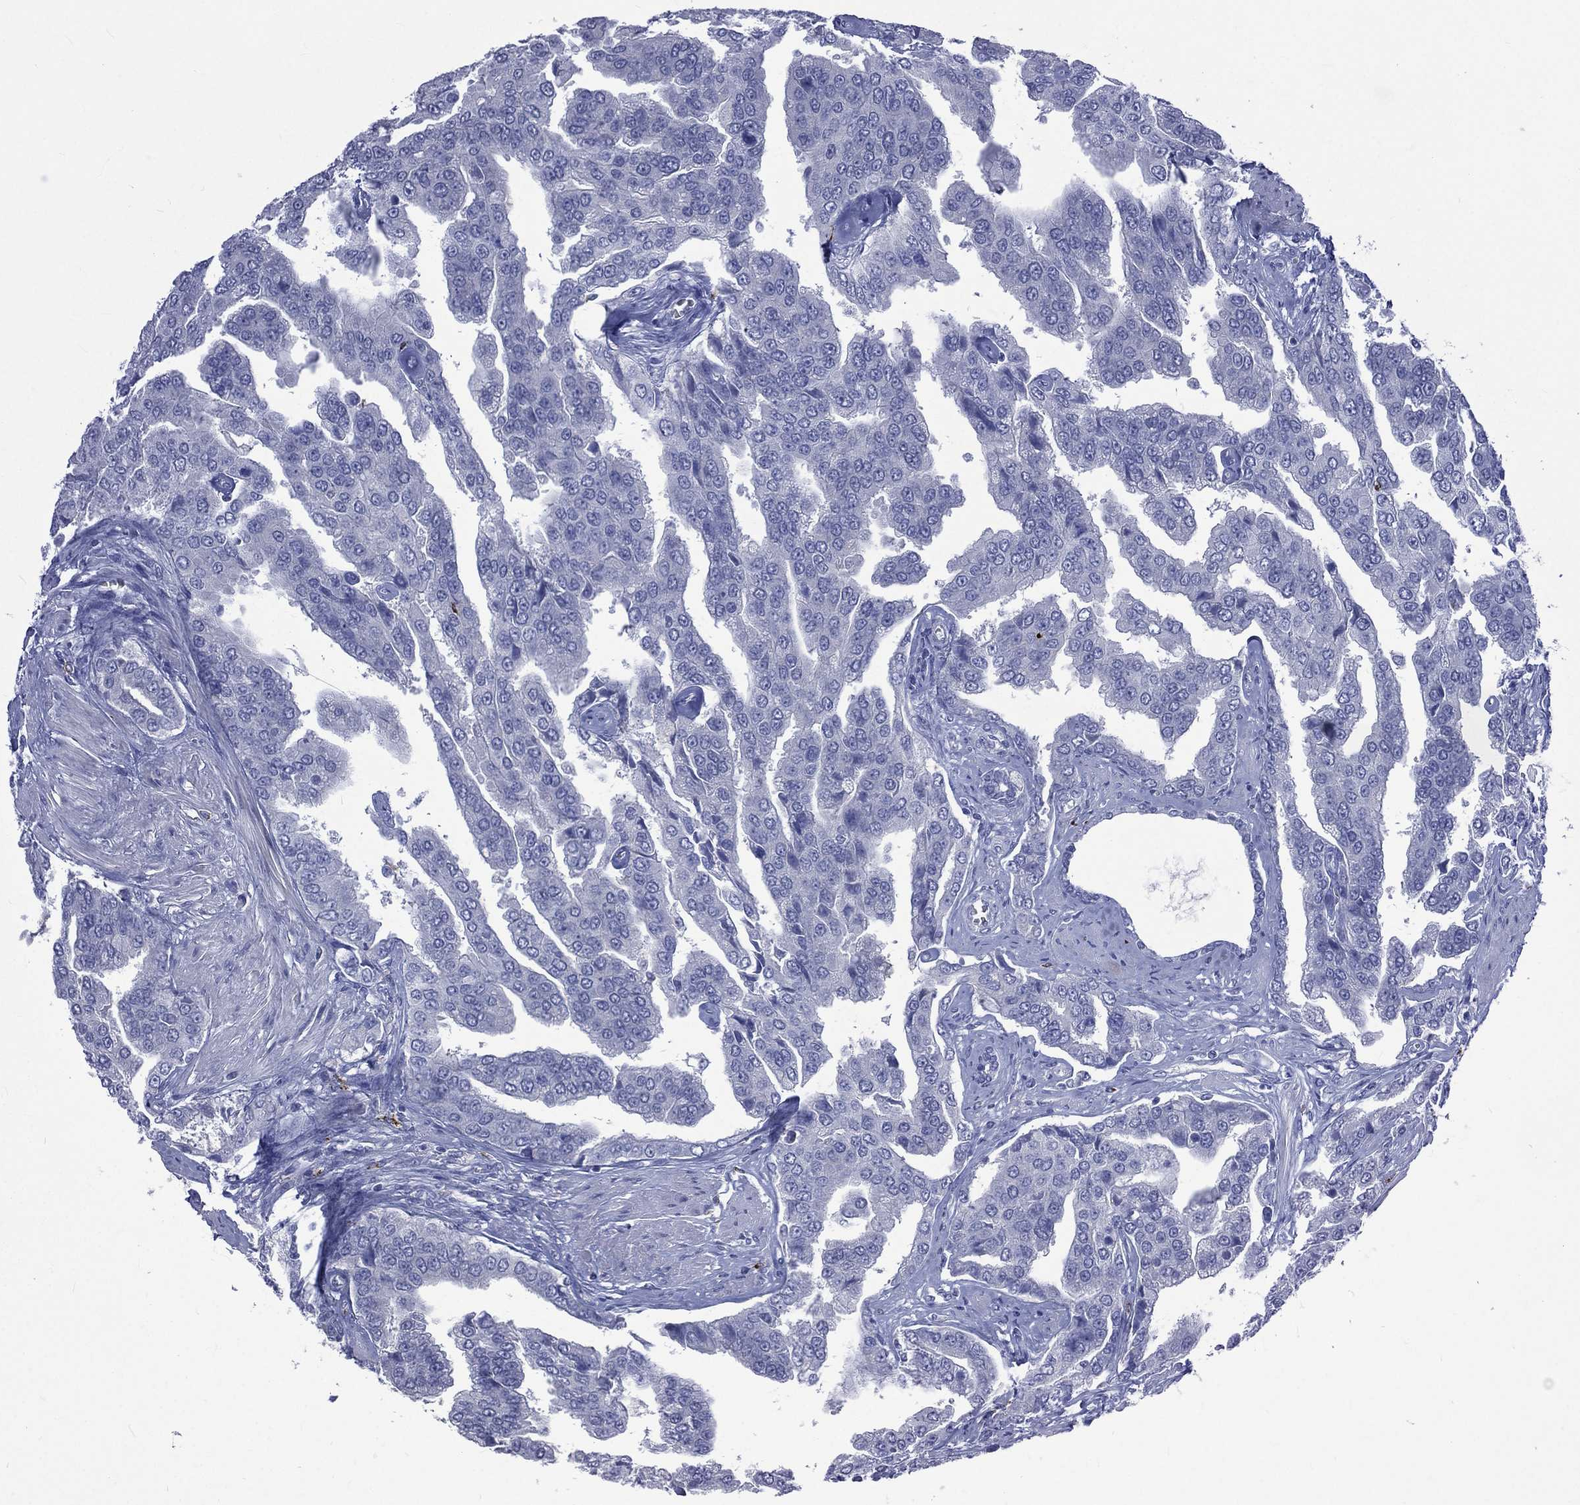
{"staining": {"intensity": "negative", "quantity": "none", "location": "none"}, "tissue": "prostate cancer", "cell_type": "Tumor cells", "image_type": "cancer", "snomed": [{"axis": "morphology", "description": "Adenocarcinoma, NOS"}, {"axis": "topography", "description": "Prostate and seminal vesicle, NOS"}, {"axis": "topography", "description": "Prostate"}], "caption": "DAB immunohistochemical staining of human prostate adenocarcinoma reveals no significant positivity in tumor cells. (DAB IHC, high magnification).", "gene": "ELANE", "patient": {"sex": "male", "age": 69}}